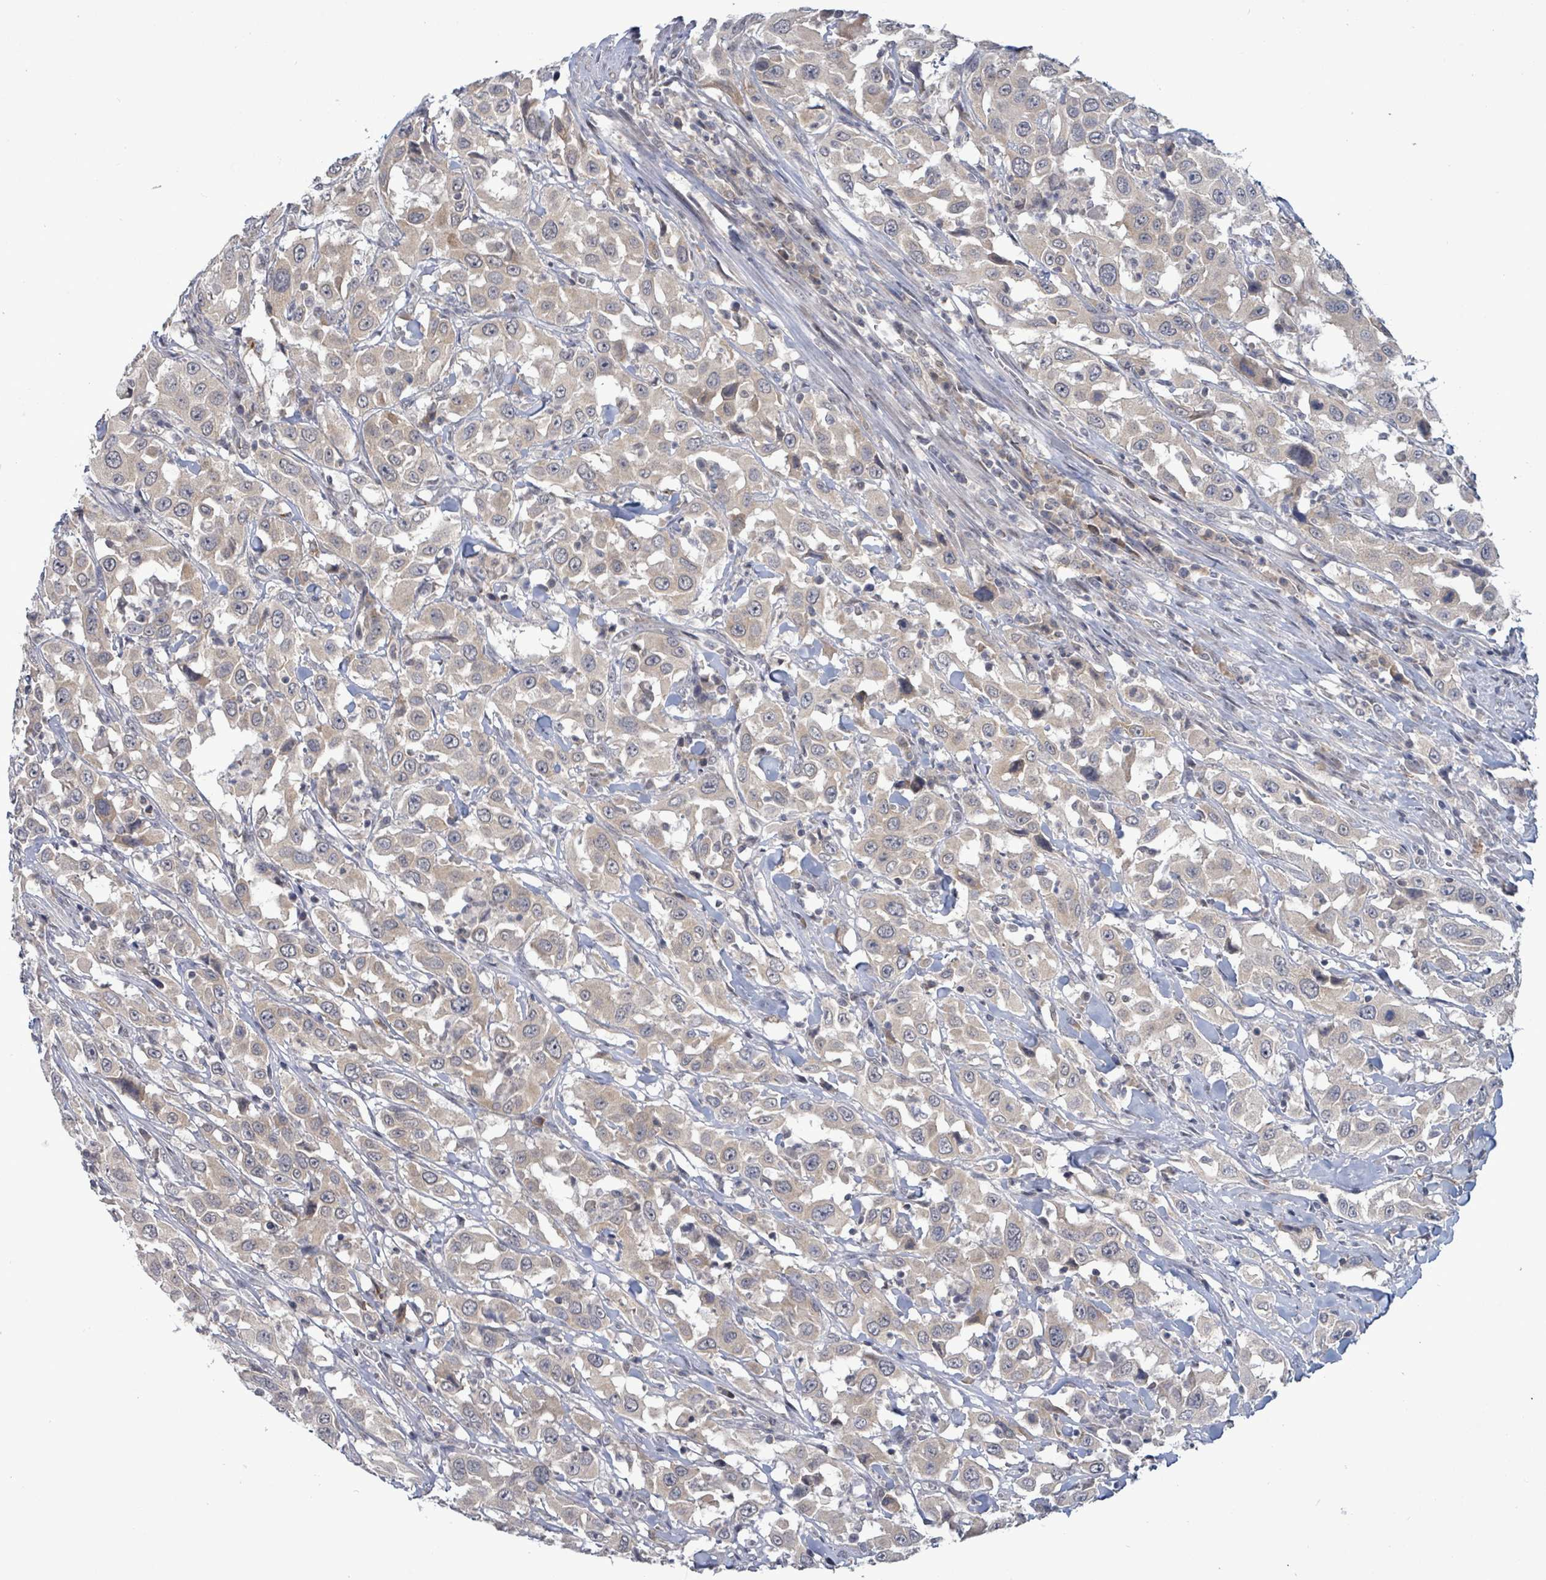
{"staining": {"intensity": "weak", "quantity": "25%-75%", "location": "cytoplasmic/membranous"}, "tissue": "urothelial cancer", "cell_type": "Tumor cells", "image_type": "cancer", "snomed": [{"axis": "morphology", "description": "Urothelial carcinoma, High grade"}, {"axis": "topography", "description": "Urinary bladder"}], "caption": "The histopathology image exhibits immunohistochemical staining of urothelial cancer. There is weak cytoplasmic/membranous expression is seen in approximately 25%-75% of tumor cells.", "gene": "COQ10B", "patient": {"sex": "male", "age": 61}}